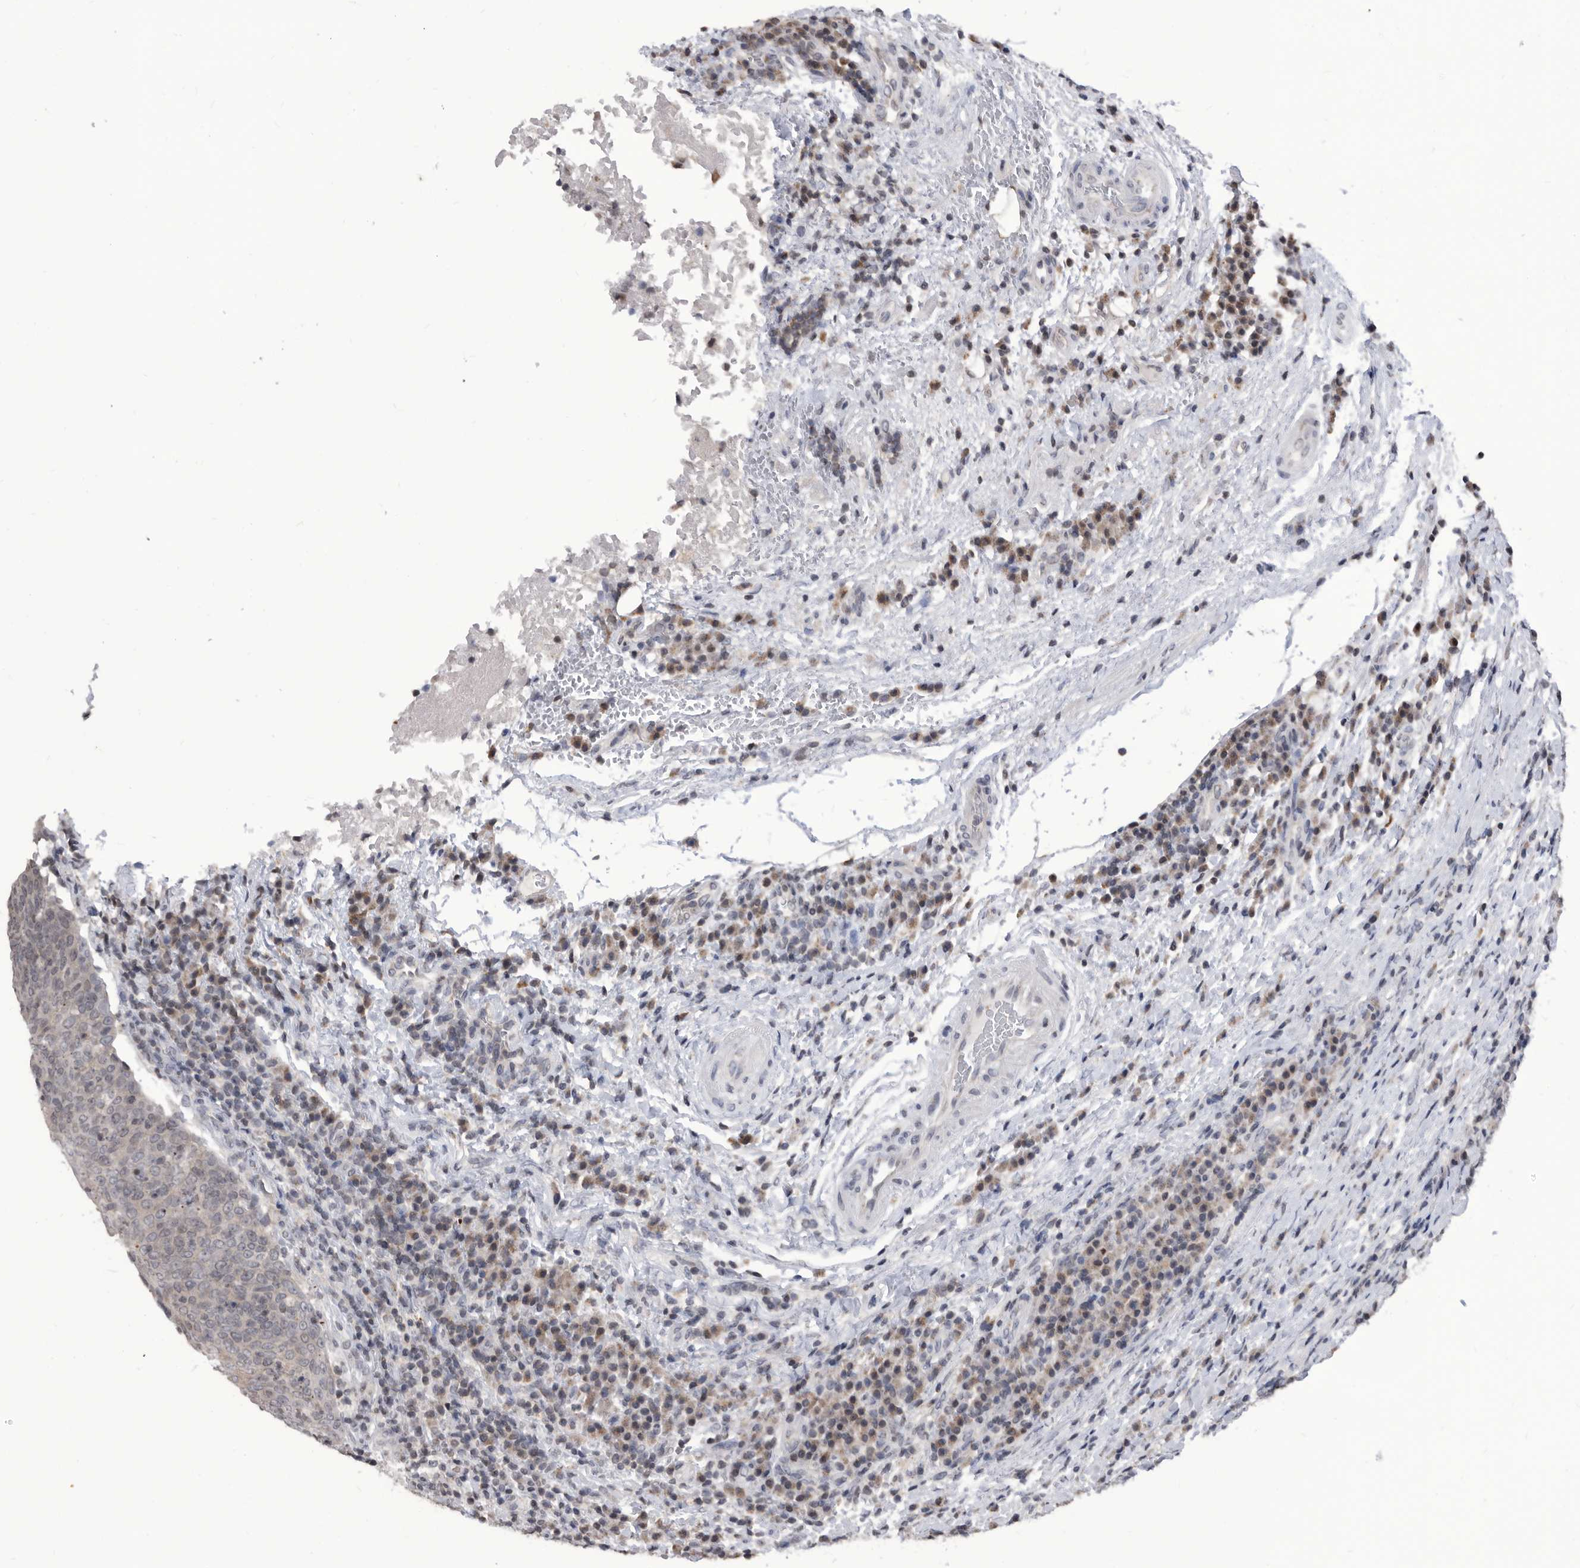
{"staining": {"intensity": "weak", "quantity": "25%-75%", "location": "nuclear"}, "tissue": "head and neck cancer", "cell_type": "Tumor cells", "image_type": "cancer", "snomed": [{"axis": "morphology", "description": "Squamous cell carcinoma, NOS"}, {"axis": "morphology", "description": "Squamous cell carcinoma, metastatic, NOS"}, {"axis": "topography", "description": "Lymph node"}, {"axis": "topography", "description": "Head-Neck"}], "caption": "There is low levels of weak nuclear expression in tumor cells of head and neck cancer, as demonstrated by immunohistochemical staining (brown color).", "gene": "TSTD1", "patient": {"sex": "male", "age": 62}}